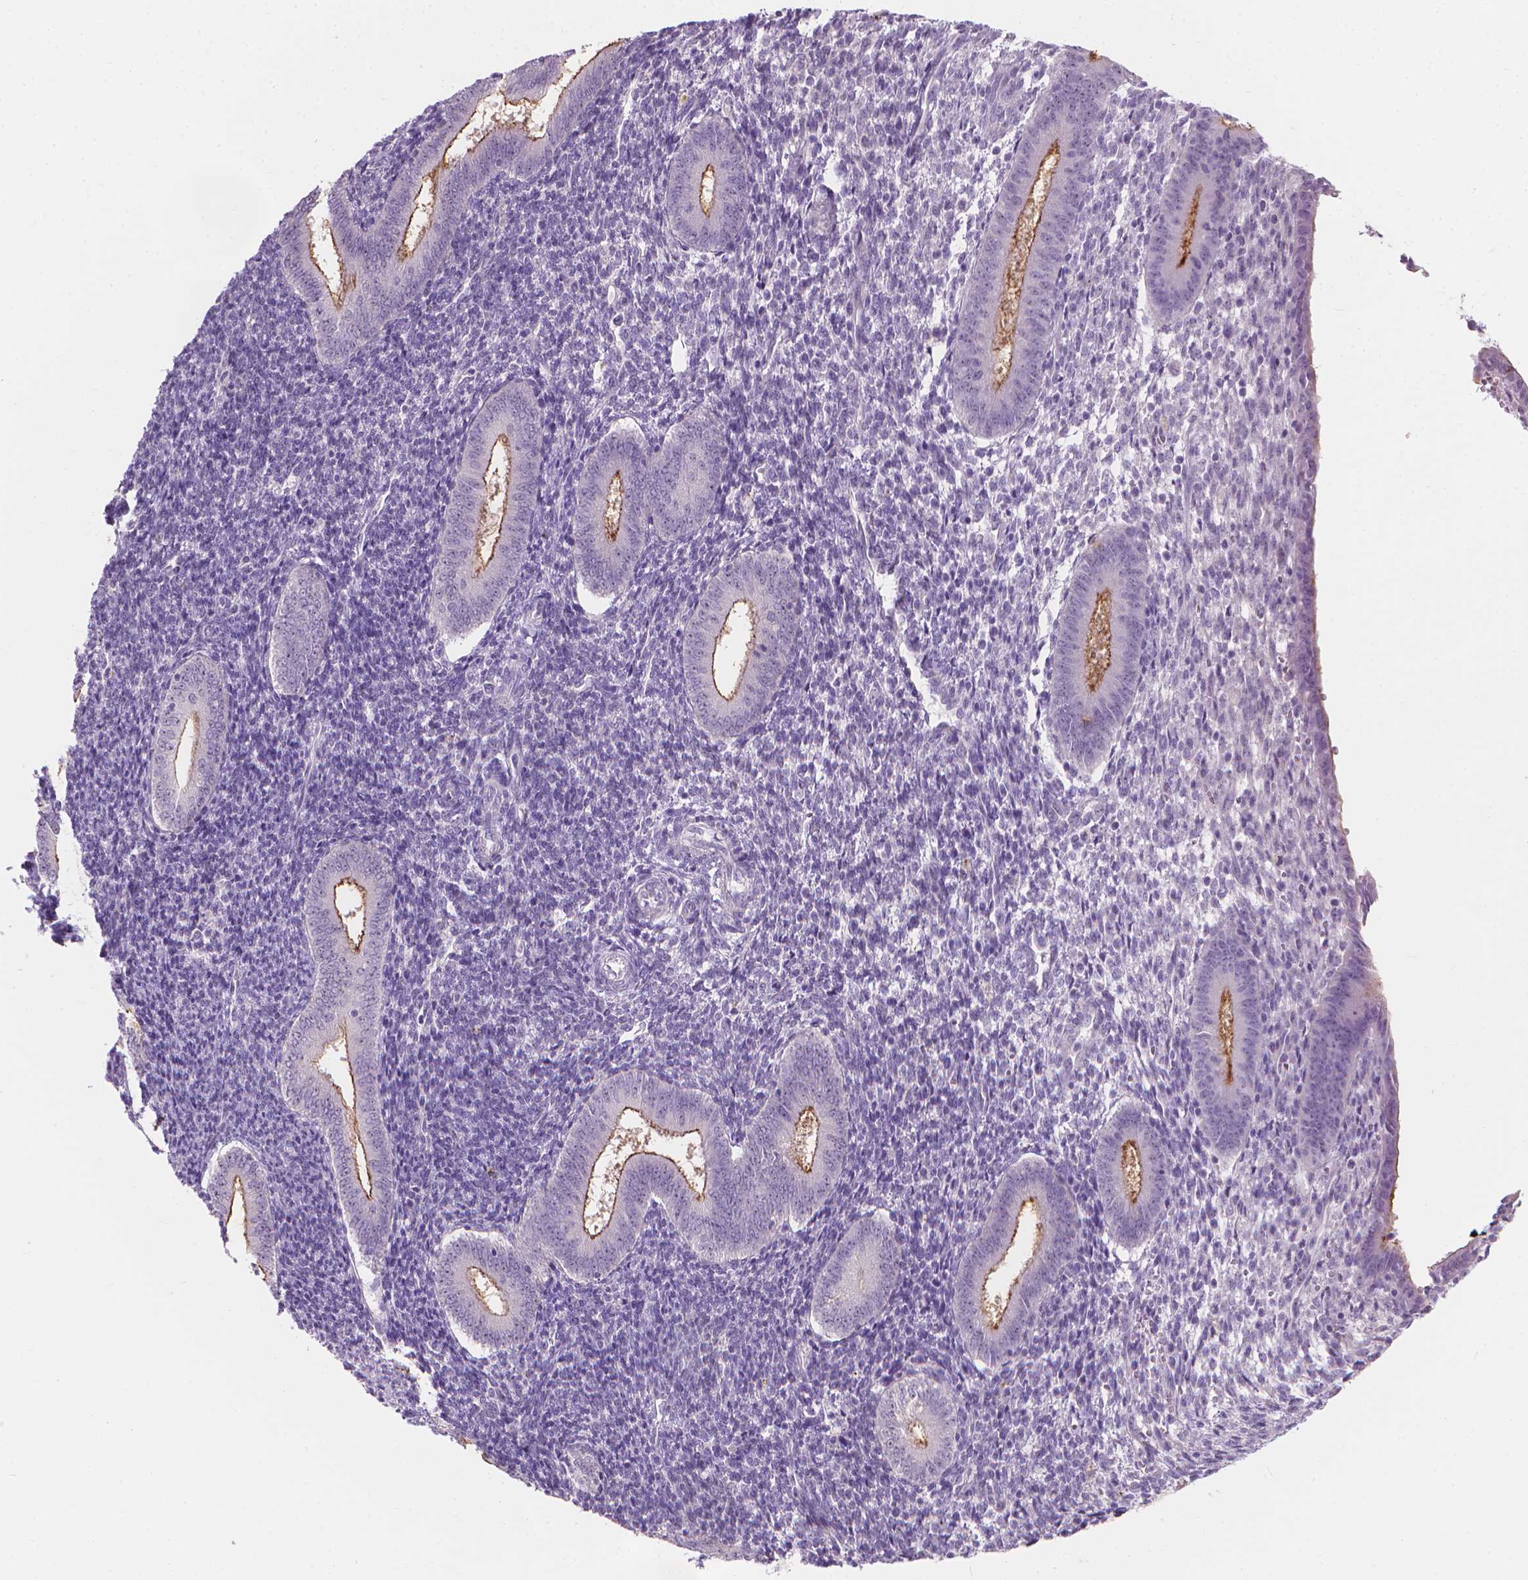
{"staining": {"intensity": "negative", "quantity": "none", "location": "none"}, "tissue": "endometrium", "cell_type": "Cells in endometrial stroma", "image_type": "normal", "snomed": [{"axis": "morphology", "description": "Normal tissue, NOS"}, {"axis": "topography", "description": "Endometrium"}], "caption": "IHC micrograph of unremarkable human endometrium stained for a protein (brown), which shows no positivity in cells in endometrial stroma.", "gene": "GPRC5A", "patient": {"sex": "female", "age": 25}}